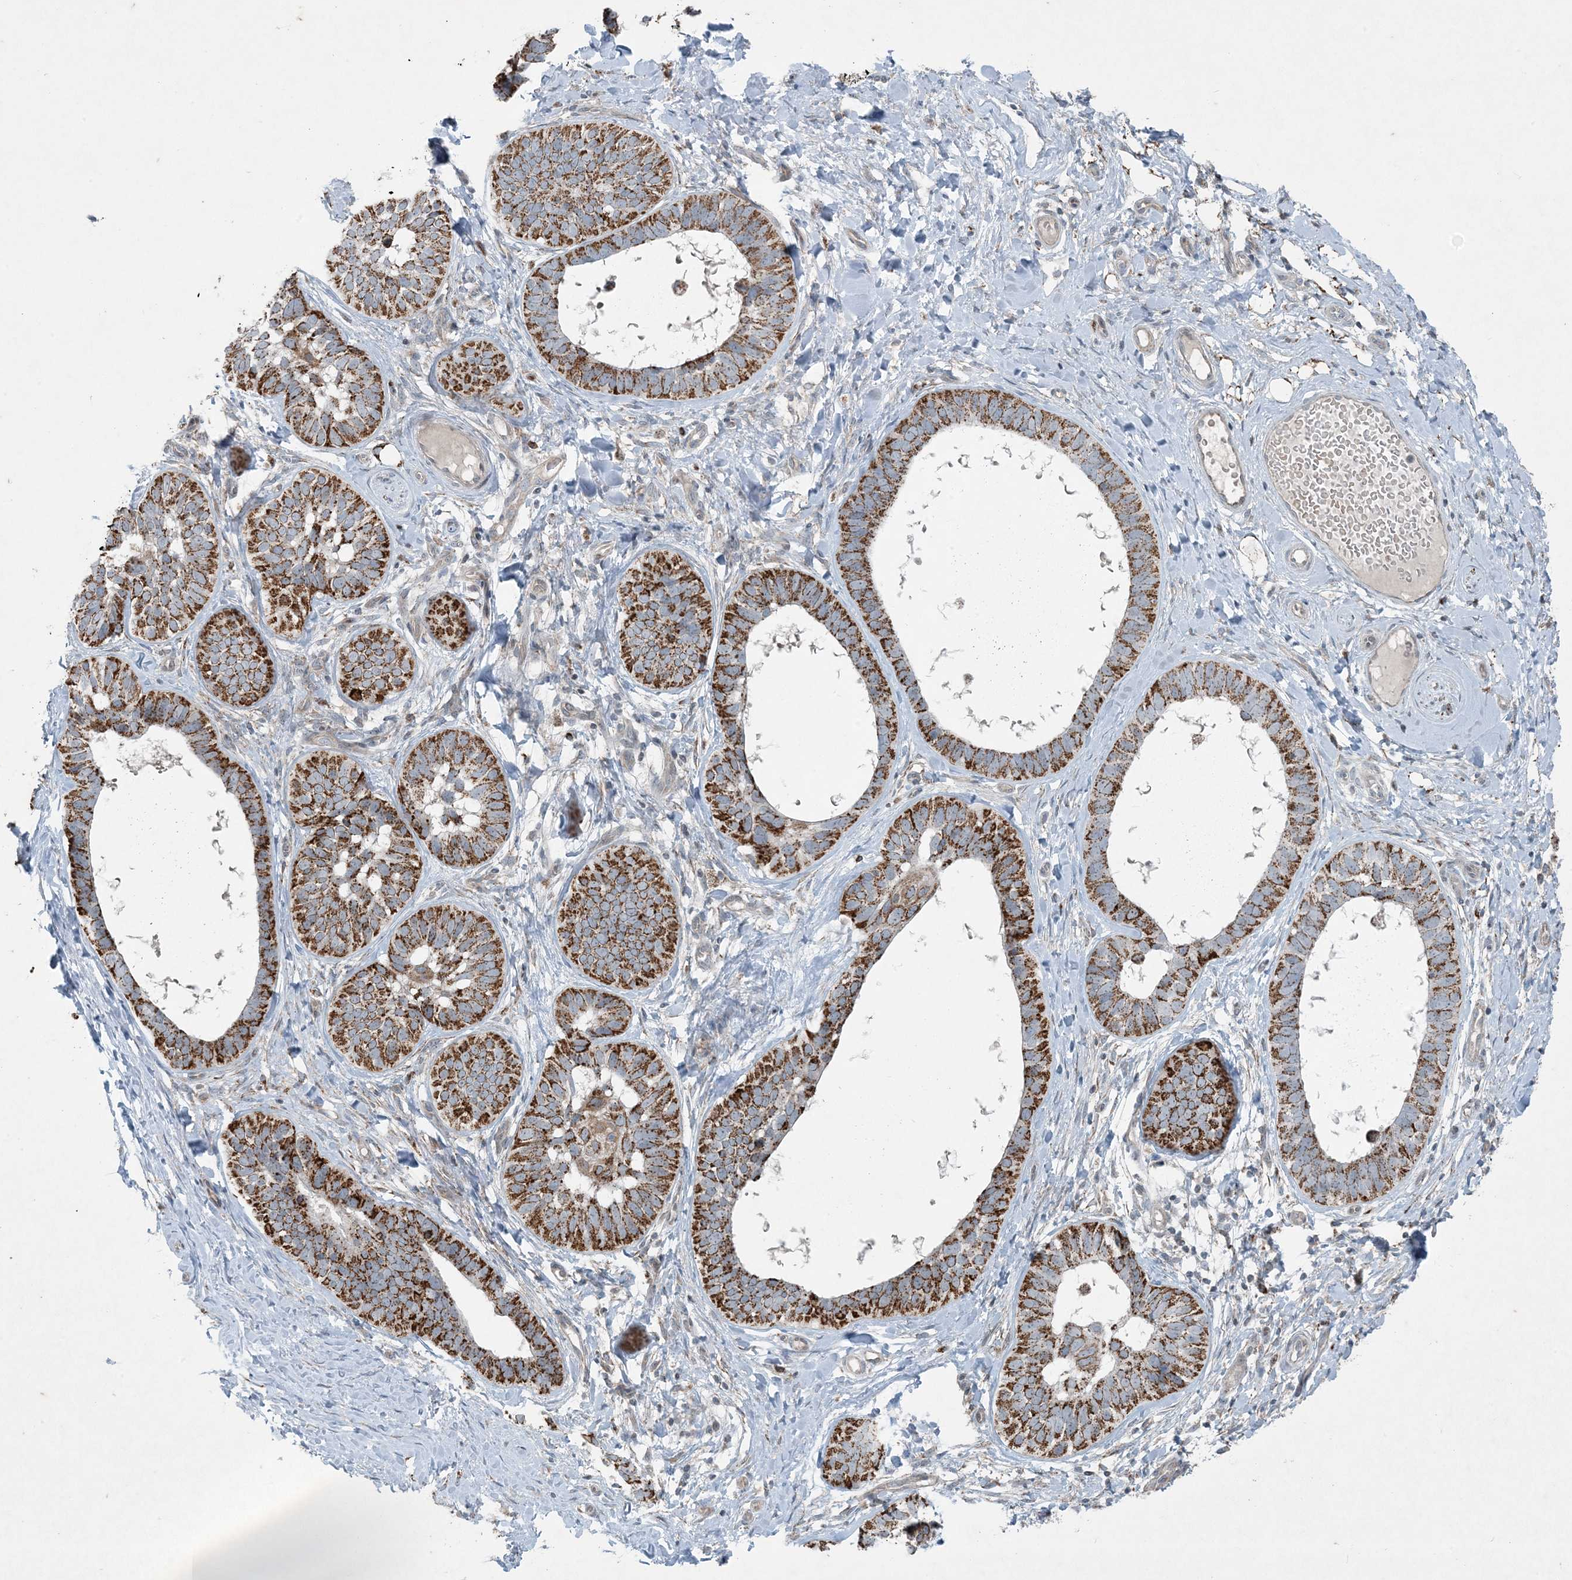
{"staining": {"intensity": "strong", "quantity": ">75%", "location": "cytoplasmic/membranous"}, "tissue": "skin cancer", "cell_type": "Tumor cells", "image_type": "cancer", "snomed": [{"axis": "morphology", "description": "Basal cell carcinoma"}, {"axis": "topography", "description": "Skin"}], "caption": "Skin basal cell carcinoma tissue exhibits strong cytoplasmic/membranous staining in about >75% of tumor cells, visualized by immunohistochemistry.", "gene": "PC", "patient": {"sex": "male", "age": 62}}